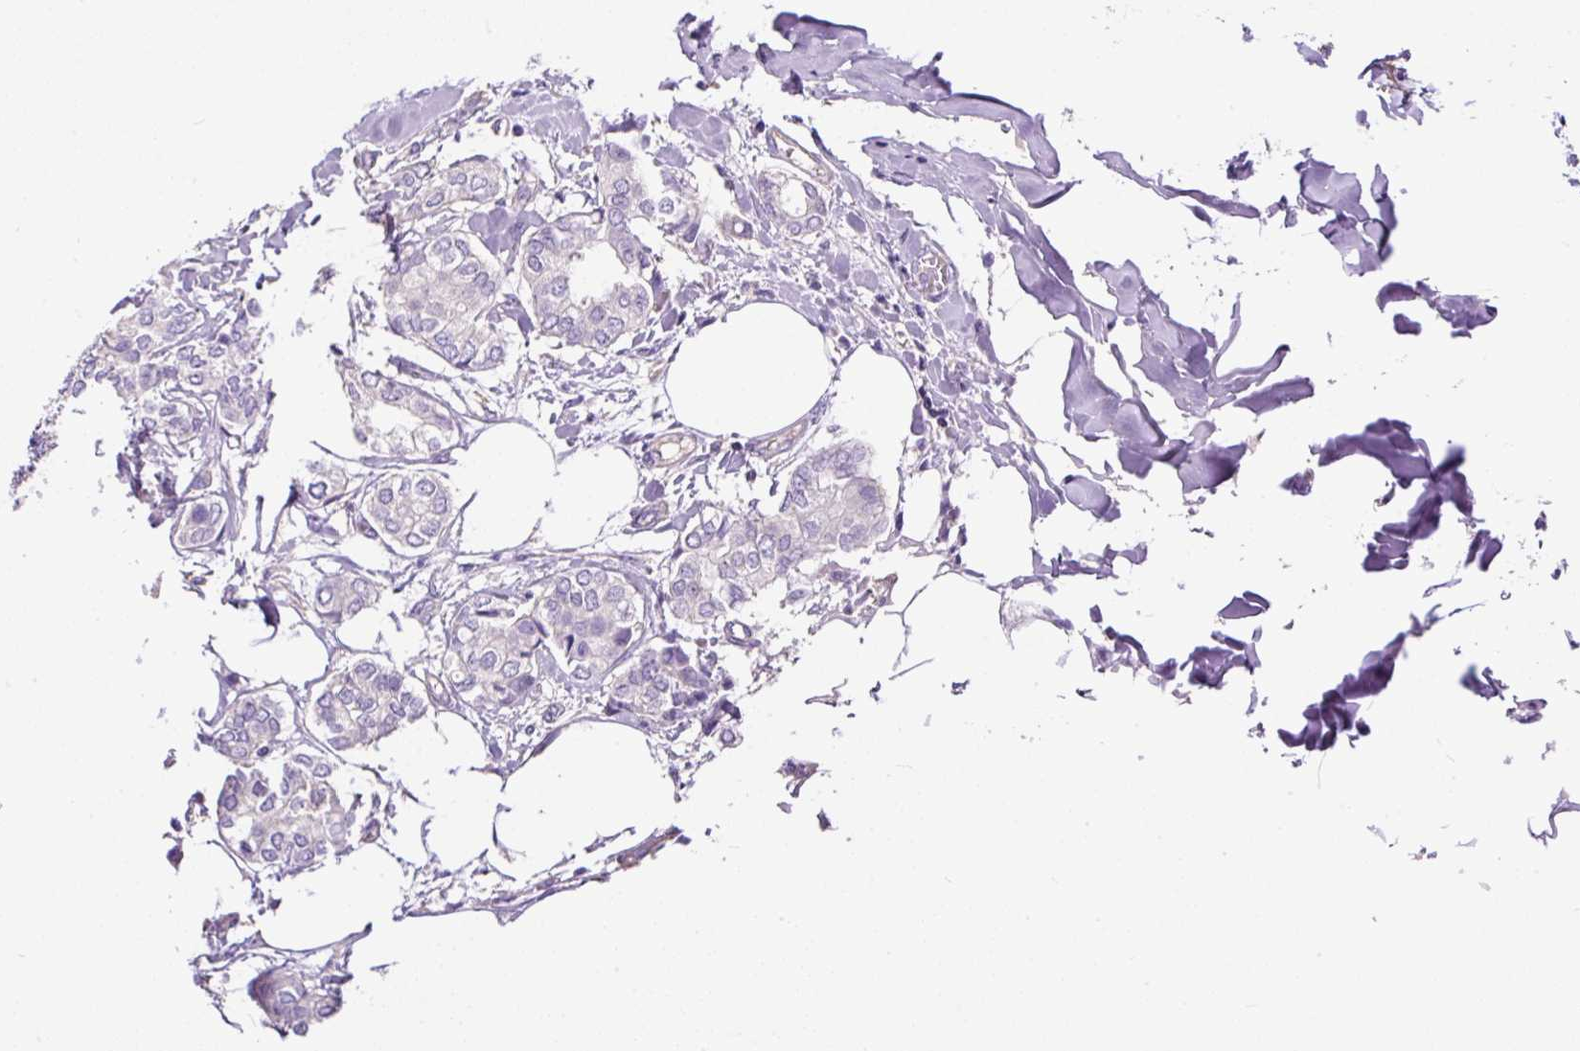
{"staining": {"intensity": "negative", "quantity": "none", "location": "none"}, "tissue": "breast cancer", "cell_type": "Tumor cells", "image_type": "cancer", "snomed": [{"axis": "morphology", "description": "Duct carcinoma"}, {"axis": "topography", "description": "Breast"}], "caption": "This image is of breast cancer (intraductal carcinoma) stained with immunohistochemistry to label a protein in brown with the nuclei are counter-stained blue. There is no expression in tumor cells. (Stains: DAB (3,3'-diaminobenzidine) immunohistochemistry (IHC) with hematoxylin counter stain, Microscopy: brightfield microscopy at high magnification).", "gene": "PDIA2", "patient": {"sex": "female", "age": 73}}